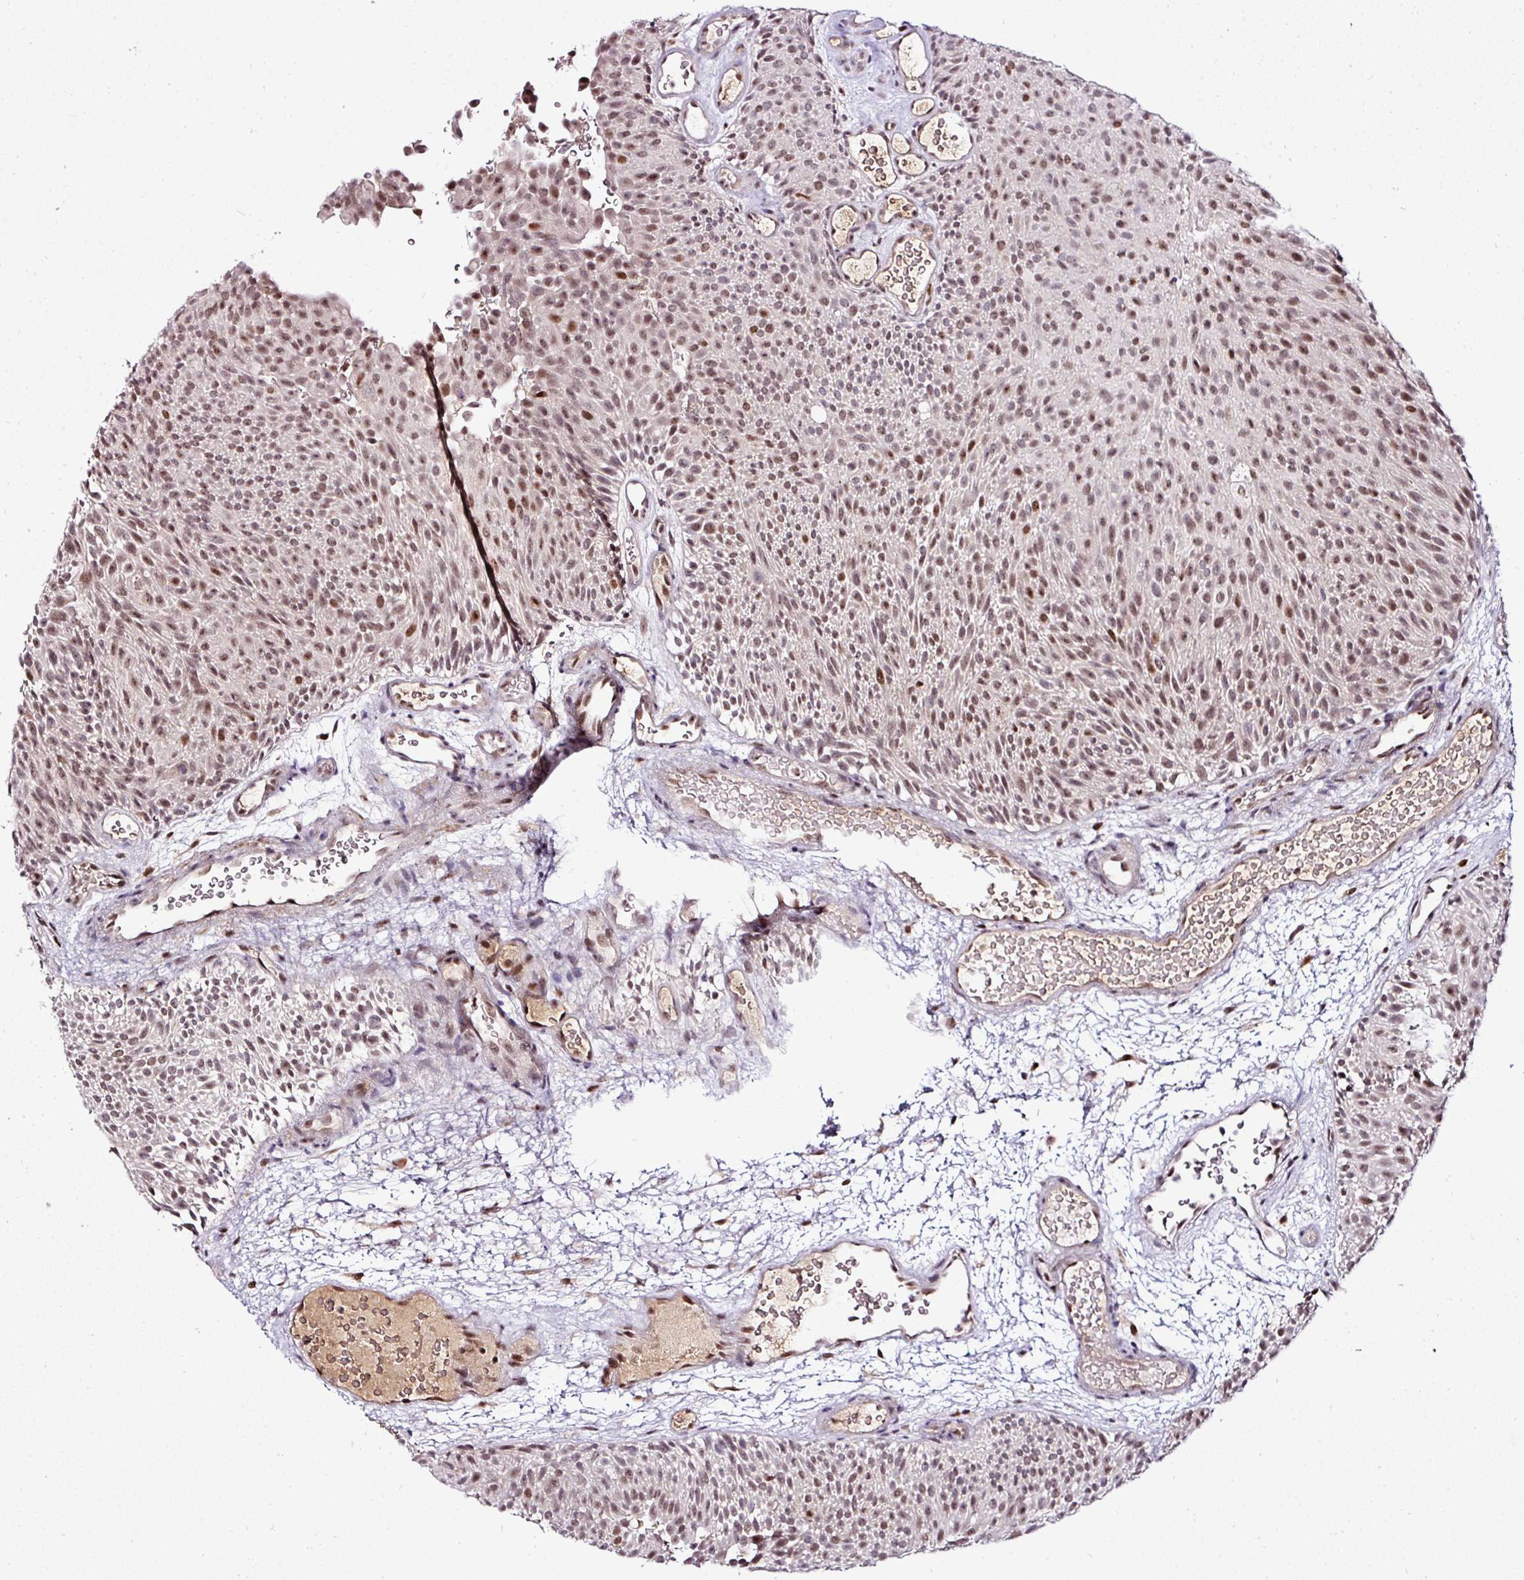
{"staining": {"intensity": "moderate", "quantity": ">75%", "location": "nuclear"}, "tissue": "urothelial cancer", "cell_type": "Tumor cells", "image_type": "cancer", "snomed": [{"axis": "morphology", "description": "Urothelial carcinoma, Low grade"}, {"axis": "topography", "description": "Urinary bladder"}], "caption": "Protein staining by immunohistochemistry (IHC) demonstrates moderate nuclear positivity in approximately >75% of tumor cells in urothelial cancer.", "gene": "KLF16", "patient": {"sex": "male", "age": 78}}